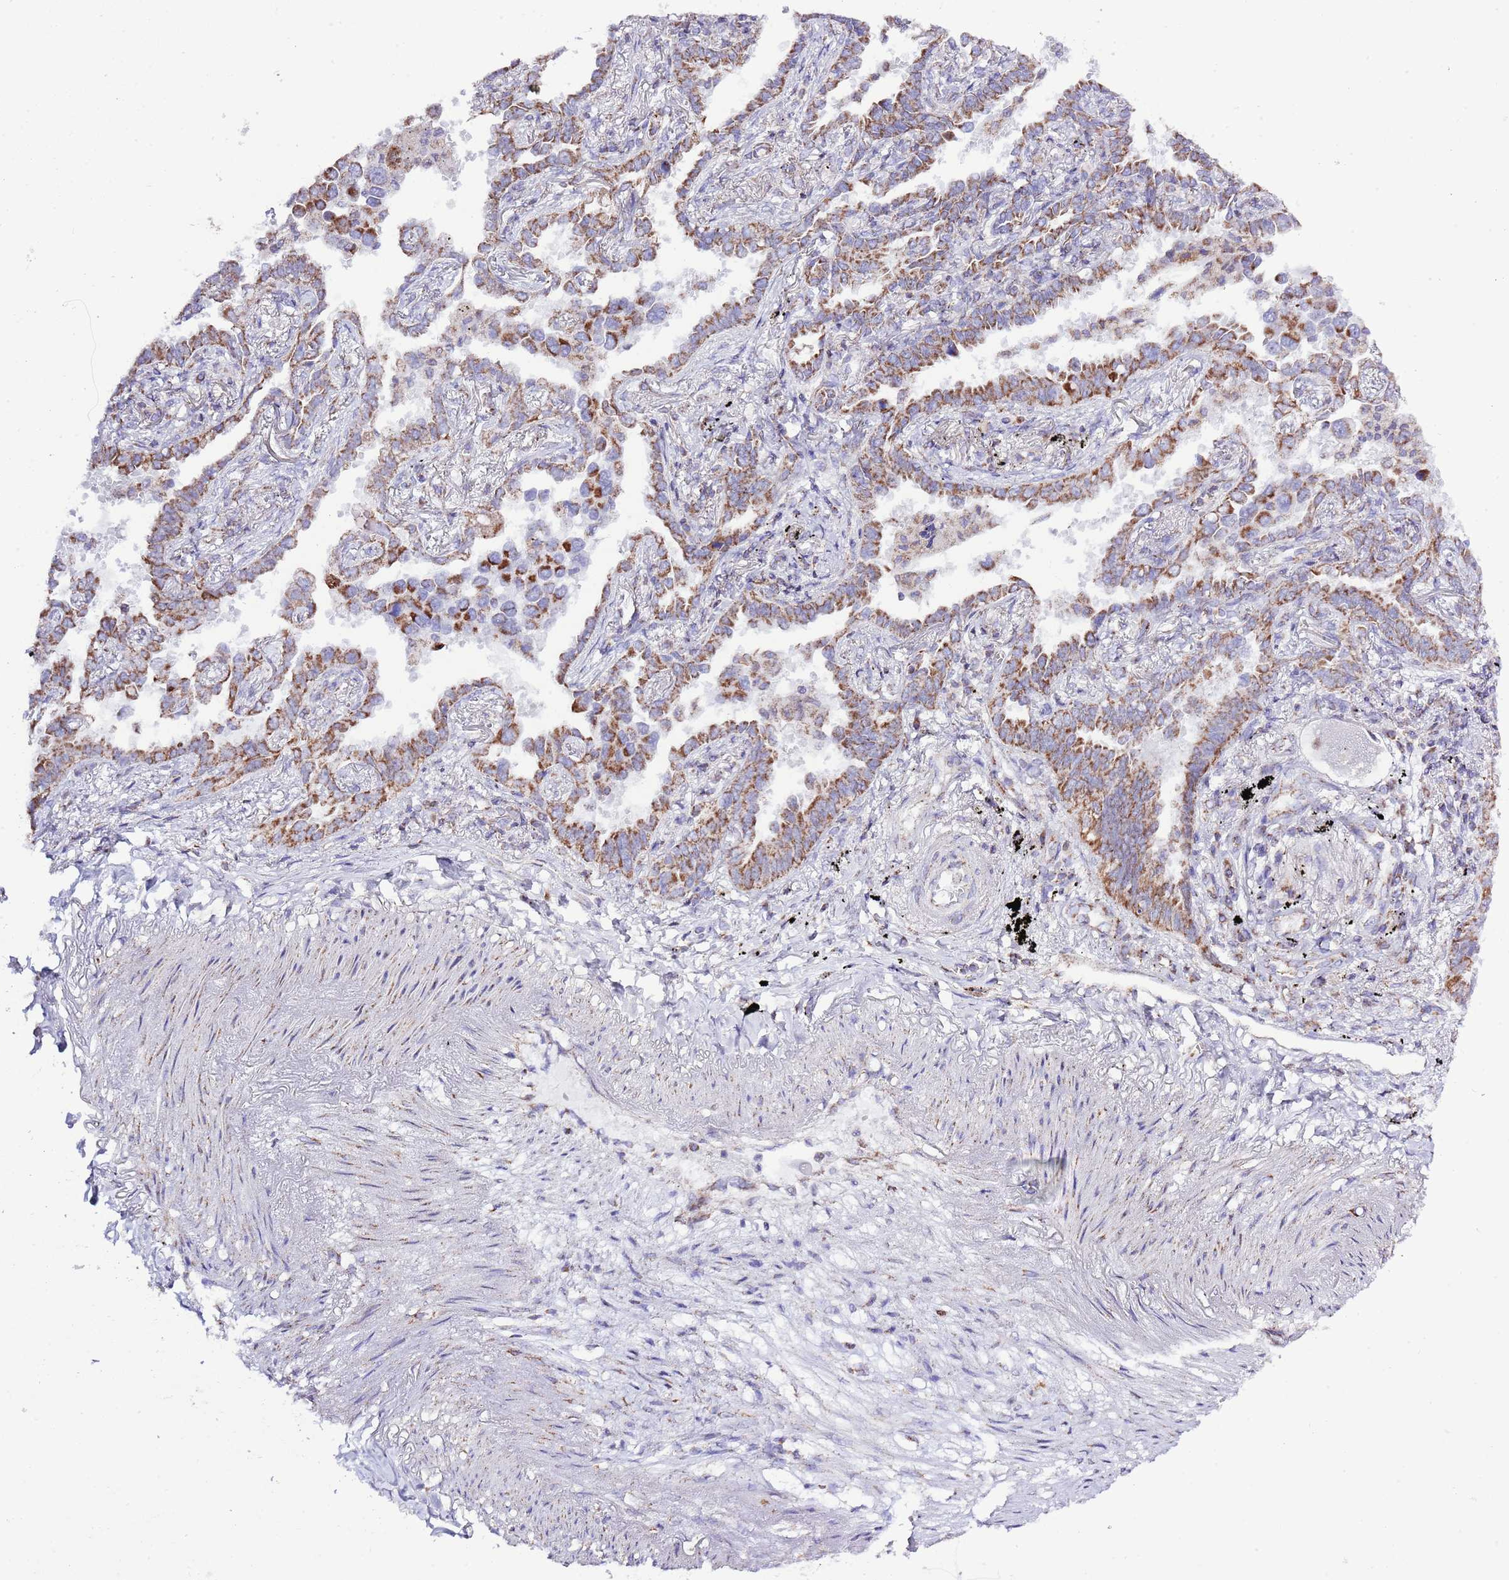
{"staining": {"intensity": "strong", "quantity": "25%-75%", "location": "cytoplasmic/membranous"}, "tissue": "lung cancer", "cell_type": "Tumor cells", "image_type": "cancer", "snomed": [{"axis": "morphology", "description": "Adenocarcinoma, NOS"}, {"axis": "topography", "description": "Lung"}], "caption": "Human lung cancer (adenocarcinoma) stained for a protein (brown) shows strong cytoplasmic/membranous positive positivity in approximately 25%-75% of tumor cells.", "gene": "TEKTIP1", "patient": {"sex": "male", "age": 67}}